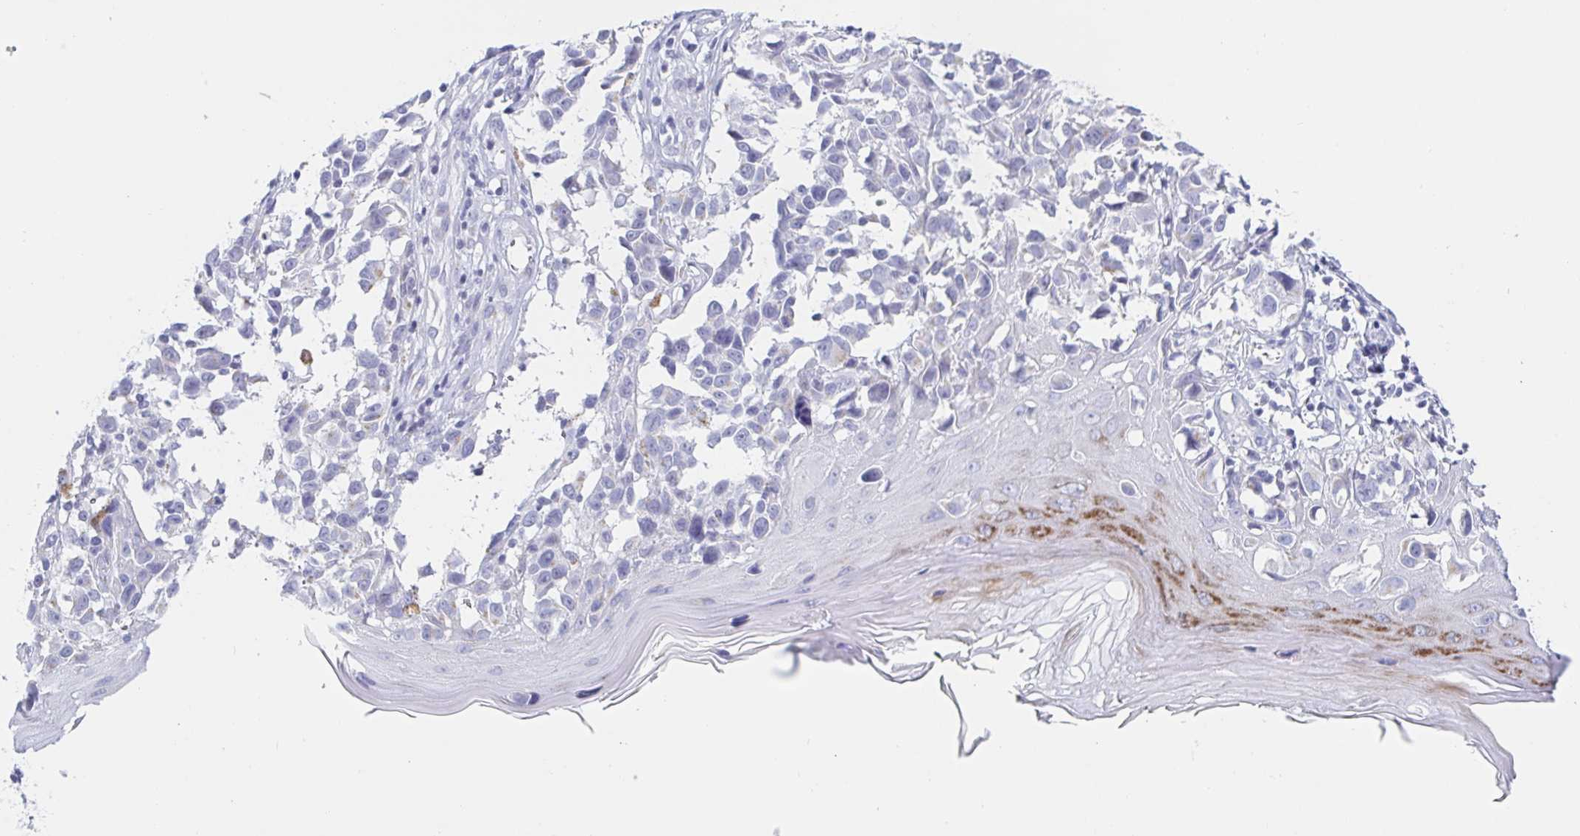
{"staining": {"intensity": "negative", "quantity": "none", "location": "none"}, "tissue": "melanoma", "cell_type": "Tumor cells", "image_type": "cancer", "snomed": [{"axis": "morphology", "description": "Malignant melanoma, NOS"}, {"axis": "topography", "description": "Skin"}], "caption": "There is no significant expression in tumor cells of malignant melanoma.", "gene": "SIAH3", "patient": {"sex": "male", "age": 73}}